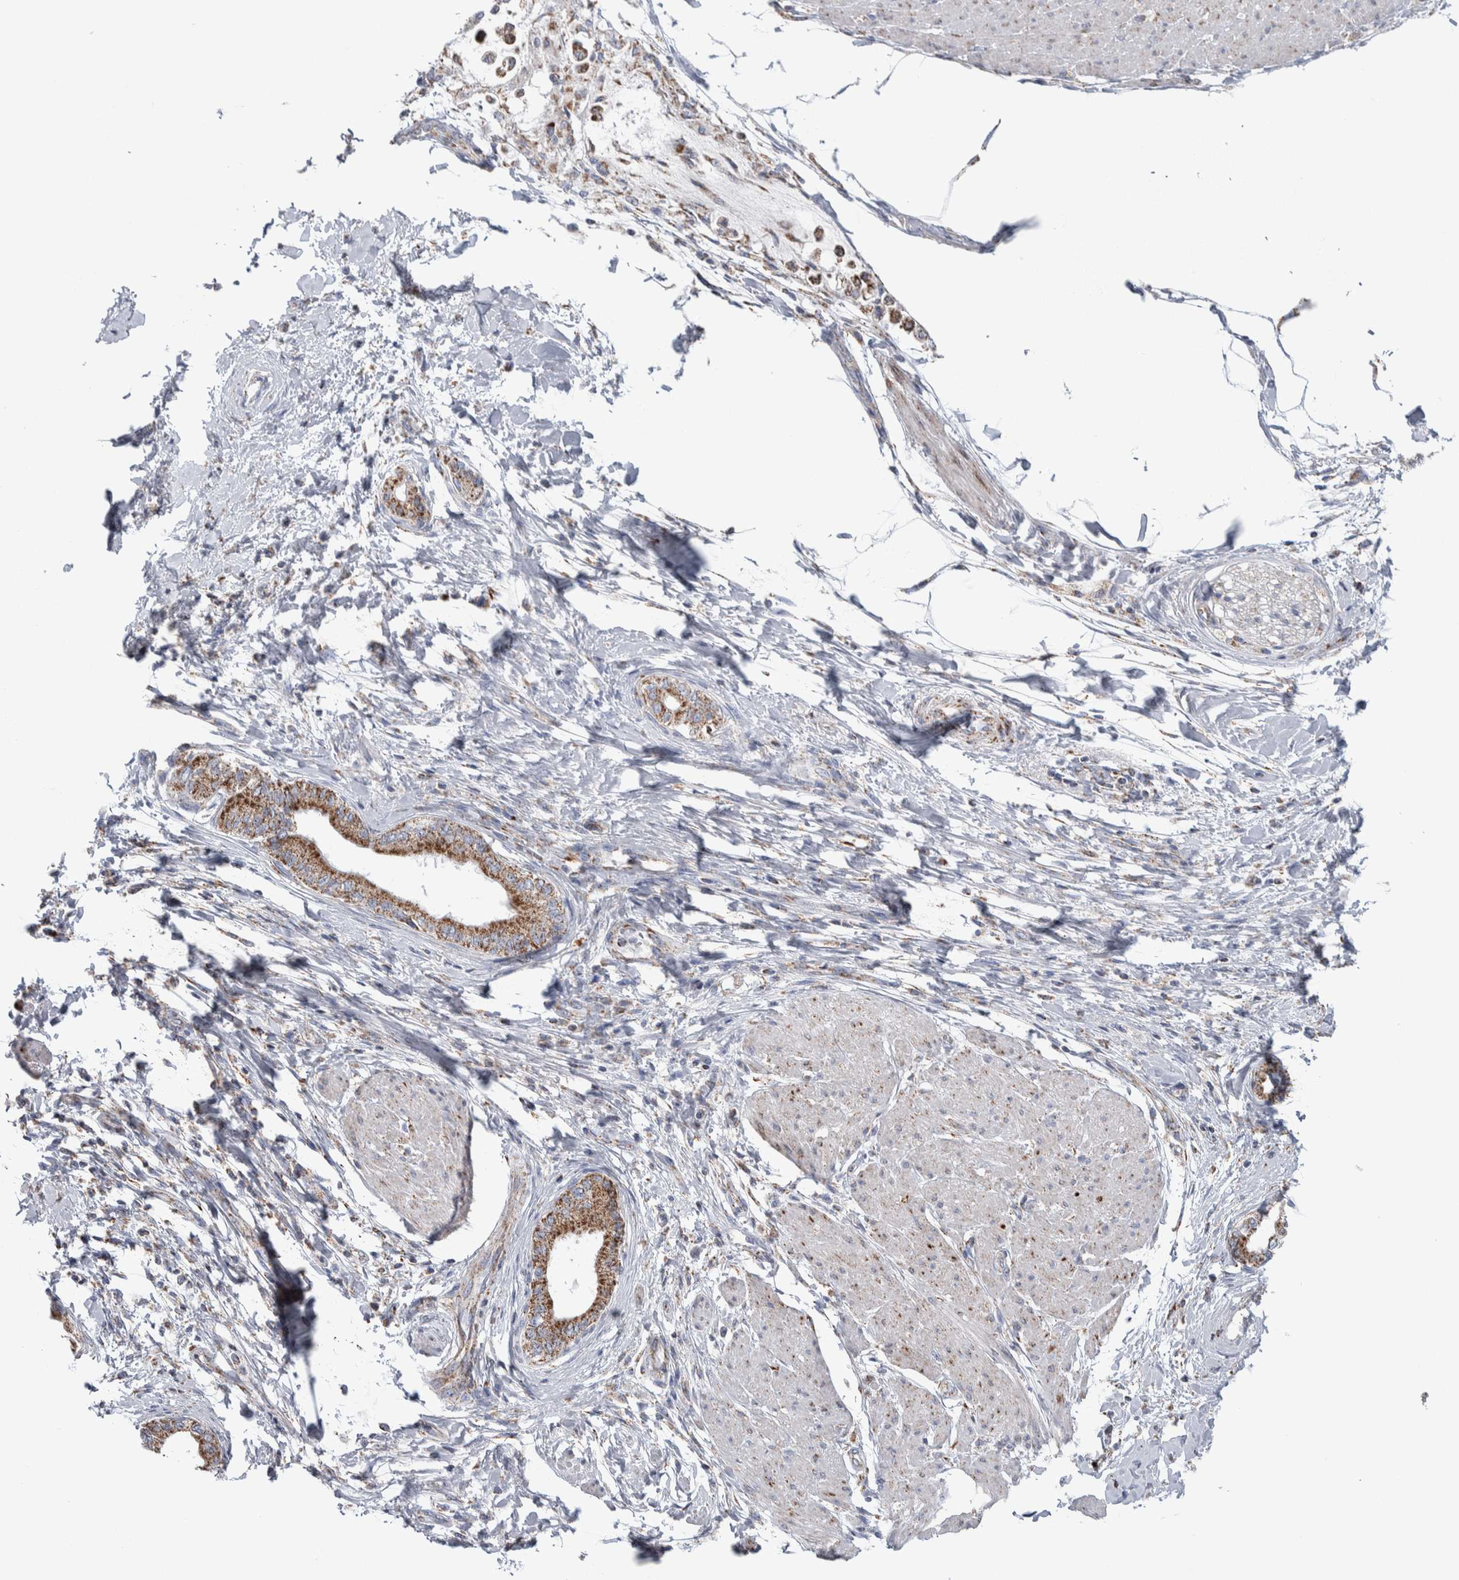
{"staining": {"intensity": "moderate", "quantity": ">75%", "location": "cytoplasmic/membranous"}, "tissue": "pancreatic cancer", "cell_type": "Tumor cells", "image_type": "cancer", "snomed": [{"axis": "morphology", "description": "Normal tissue, NOS"}, {"axis": "morphology", "description": "Adenocarcinoma, NOS"}, {"axis": "topography", "description": "Pancreas"}, {"axis": "topography", "description": "Duodenum"}], "caption": "High-magnification brightfield microscopy of adenocarcinoma (pancreatic) stained with DAB (brown) and counterstained with hematoxylin (blue). tumor cells exhibit moderate cytoplasmic/membranous expression is identified in approximately>75% of cells.", "gene": "ETFA", "patient": {"sex": "female", "age": 60}}